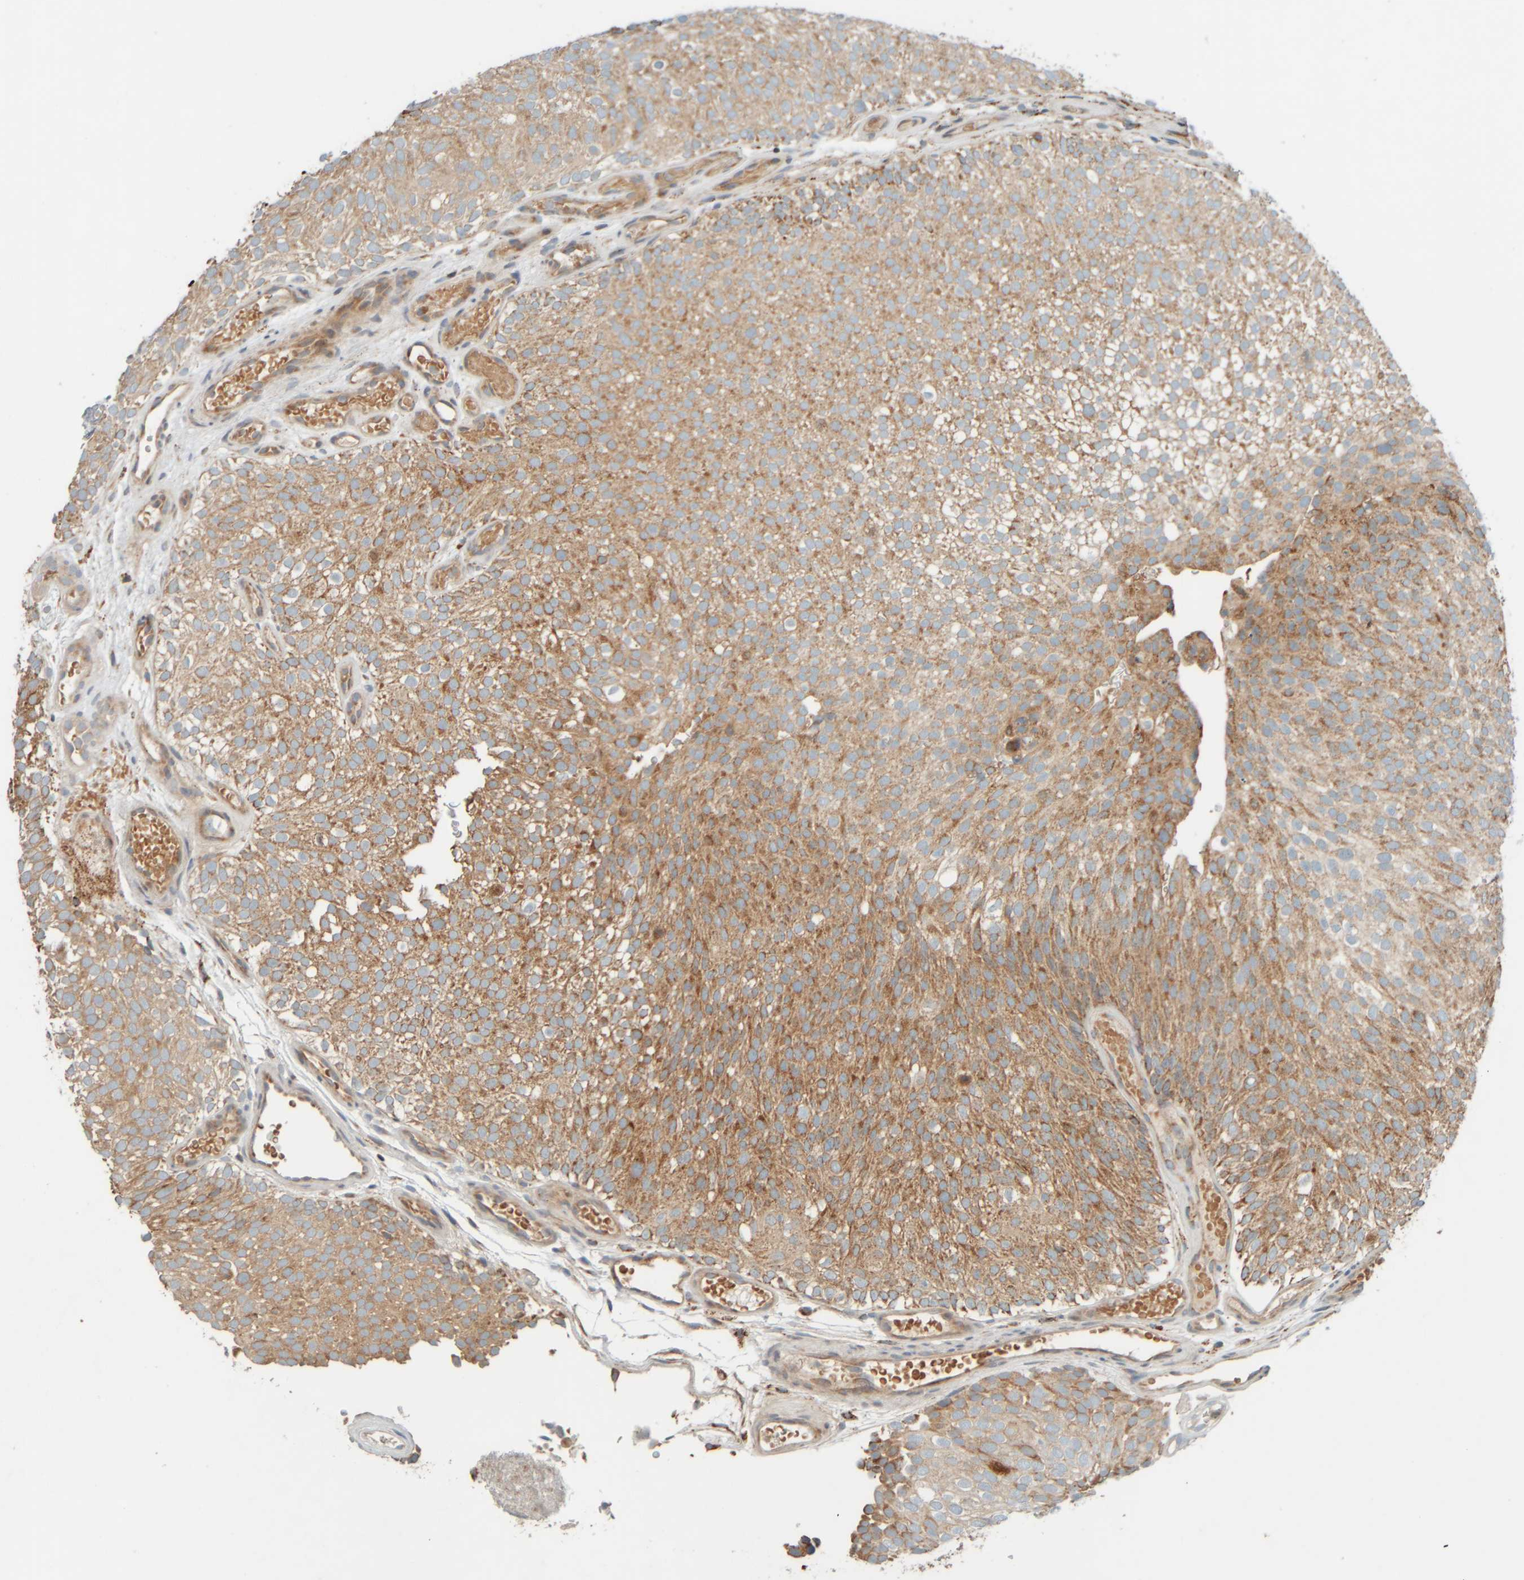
{"staining": {"intensity": "moderate", "quantity": ">75%", "location": "cytoplasmic/membranous"}, "tissue": "urothelial cancer", "cell_type": "Tumor cells", "image_type": "cancer", "snomed": [{"axis": "morphology", "description": "Urothelial carcinoma, Low grade"}, {"axis": "topography", "description": "Urinary bladder"}], "caption": "Urothelial cancer stained with DAB (3,3'-diaminobenzidine) immunohistochemistry (IHC) demonstrates medium levels of moderate cytoplasmic/membranous expression in about >75% of tumor cells. The protein is shown in brown color, while the nuclei are stained blue.", "gene": "SPAG5", "patient": {"sex": "male", "age": 78}}